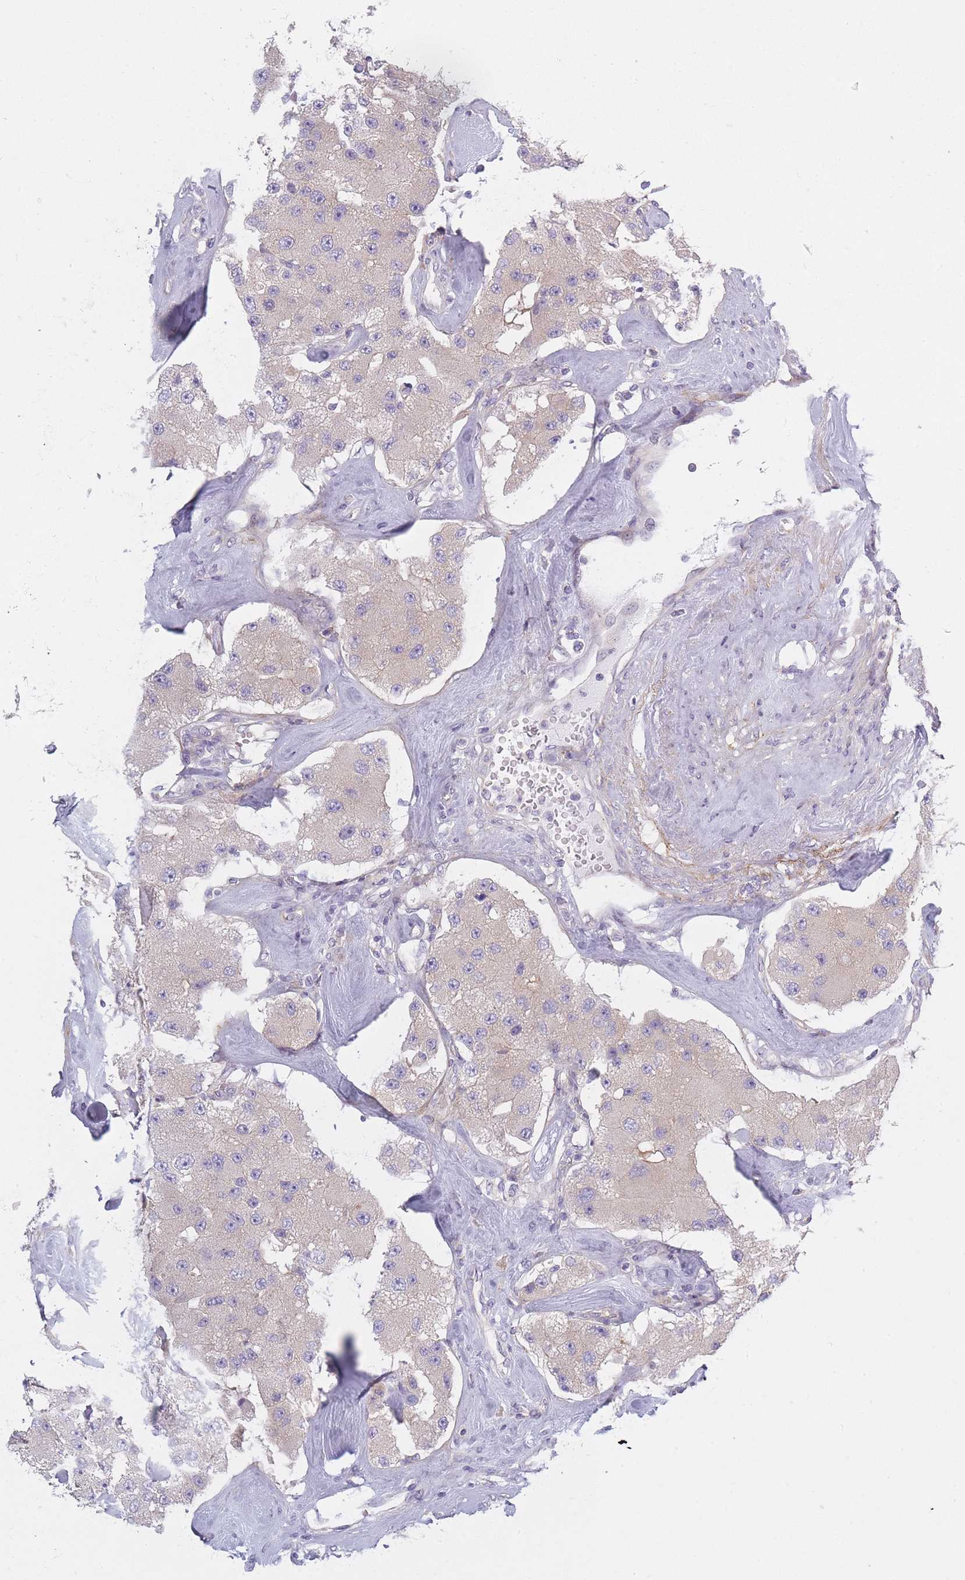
{"staining": {"intensity": "weak", "quantity": "<25%", "location": "cytoplasmic/membranous"}, "tissue": "carcinoid", "cell_type": "Tumor cells", "image_type": "cancer", "snomed": [{"axis": "morphology", "description": "Carcinoid, malignant, NOS"}, {"axis": "topography", "description": "Pancreas"}], "caption": "High magnification brightfield microscopy of carcinoid (malignant) stained with DAB (3,3'-diaminobenzidine) (brown) and counterstained with hematoxylin (blue): tumor cells show no significant positivity. The staining is performed using DAB (3,3'-diaminobenzidine) brown chromogen with nuclei counter-stained in using hematoxylin.", "gene": "AP3M2", "patient": {"sex": "male", "age": 41}}